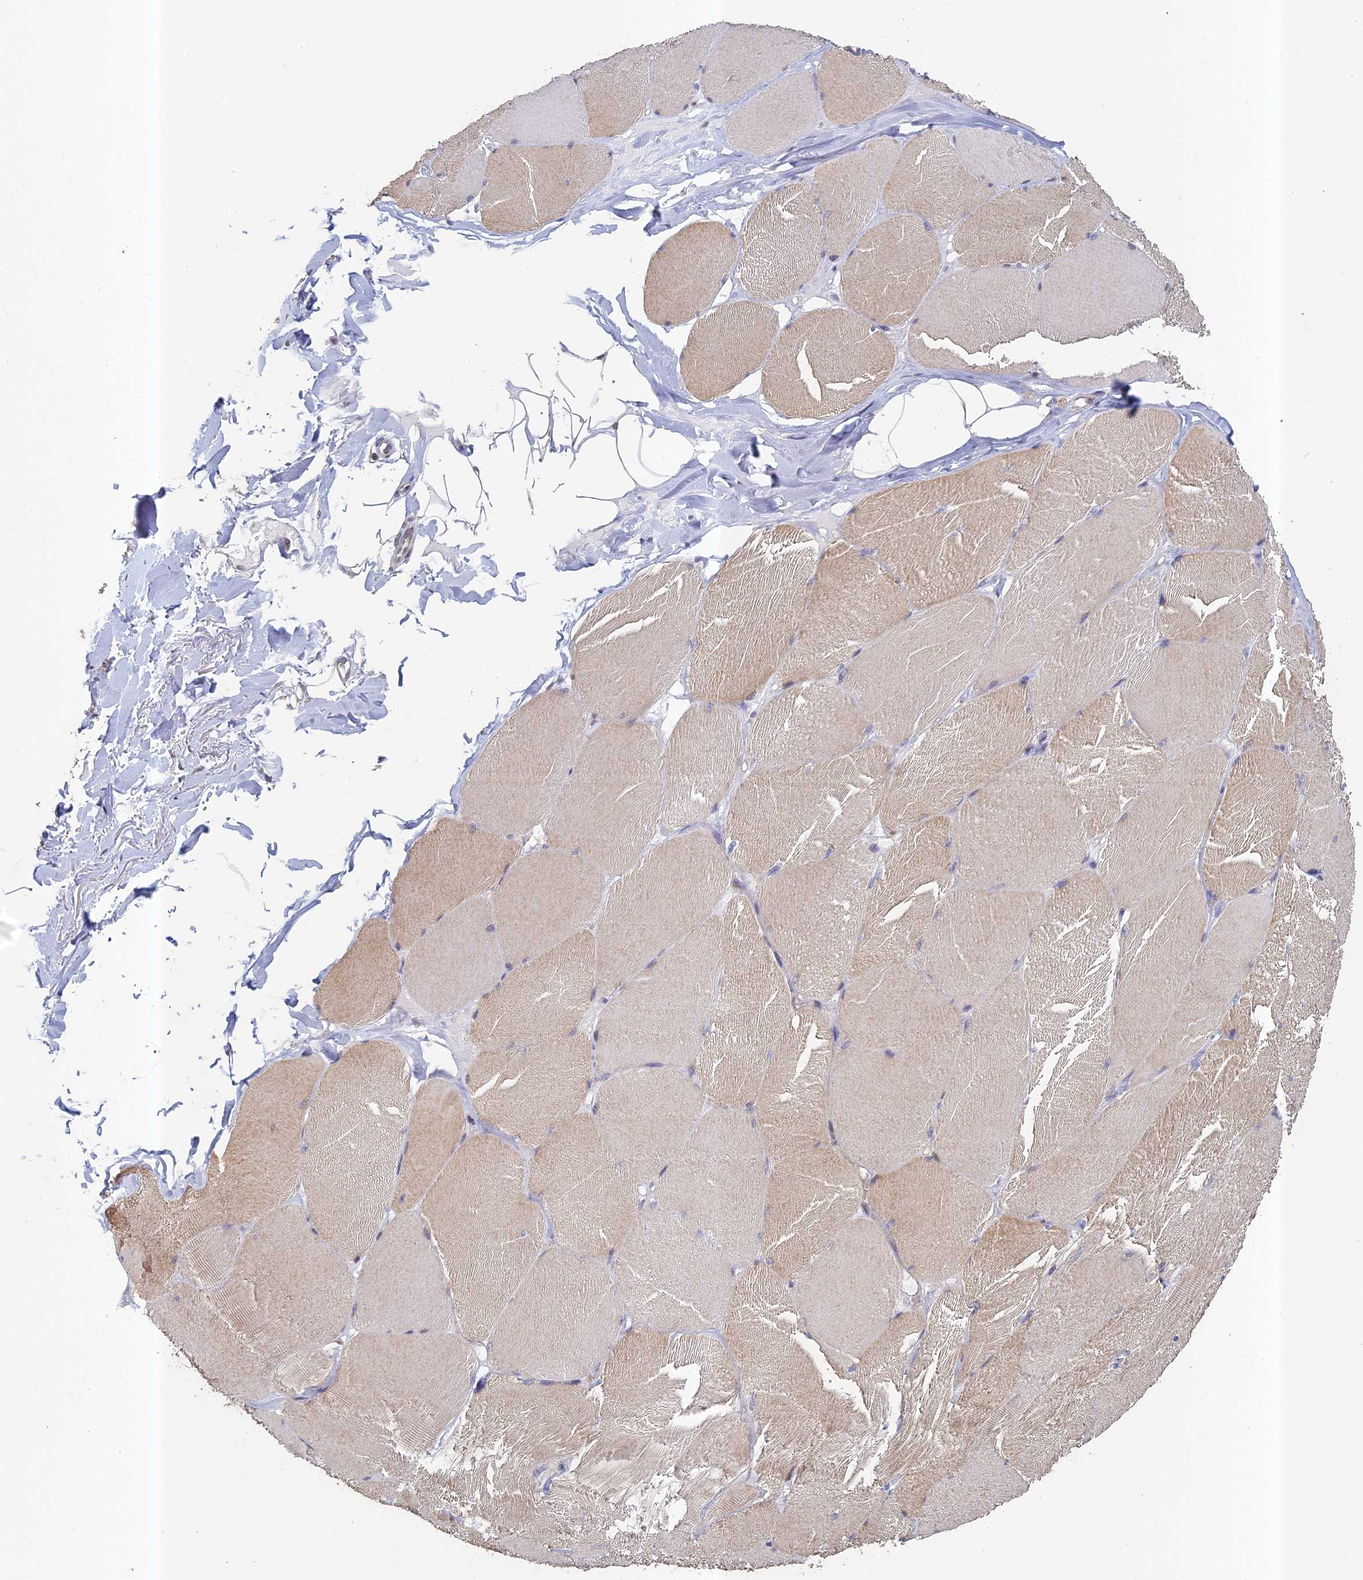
{"staining": {"intensity": "moderate", "quantity": "25%-75%", "location": "cytoplasmic/membranous"}, "tissue": "skeletal muscle", "cell_type": "Myocytes", "image_type": "normal", "snomed": [{"axis": "morphology", "description": "Normal tissue, NOS"}, {"axis": "topography", "description": "Skin"}, {"axis": "topography", "description": "Skeletal muscle"}], "caption": "Immunohistochemistry (DAB) staining of normal skeletal muscle demonstrates moderate cytoplasmic/membranous protein staining in about 25%-75% of myocytes. (Stains: DAB (3,3'-diaminobenzidine) in brown, nuclei in blue, Microscopy: brightfield microscopy at high magnification).", "gene": "DIXDC1", "patient": {"sex": "male", "age": 83}}